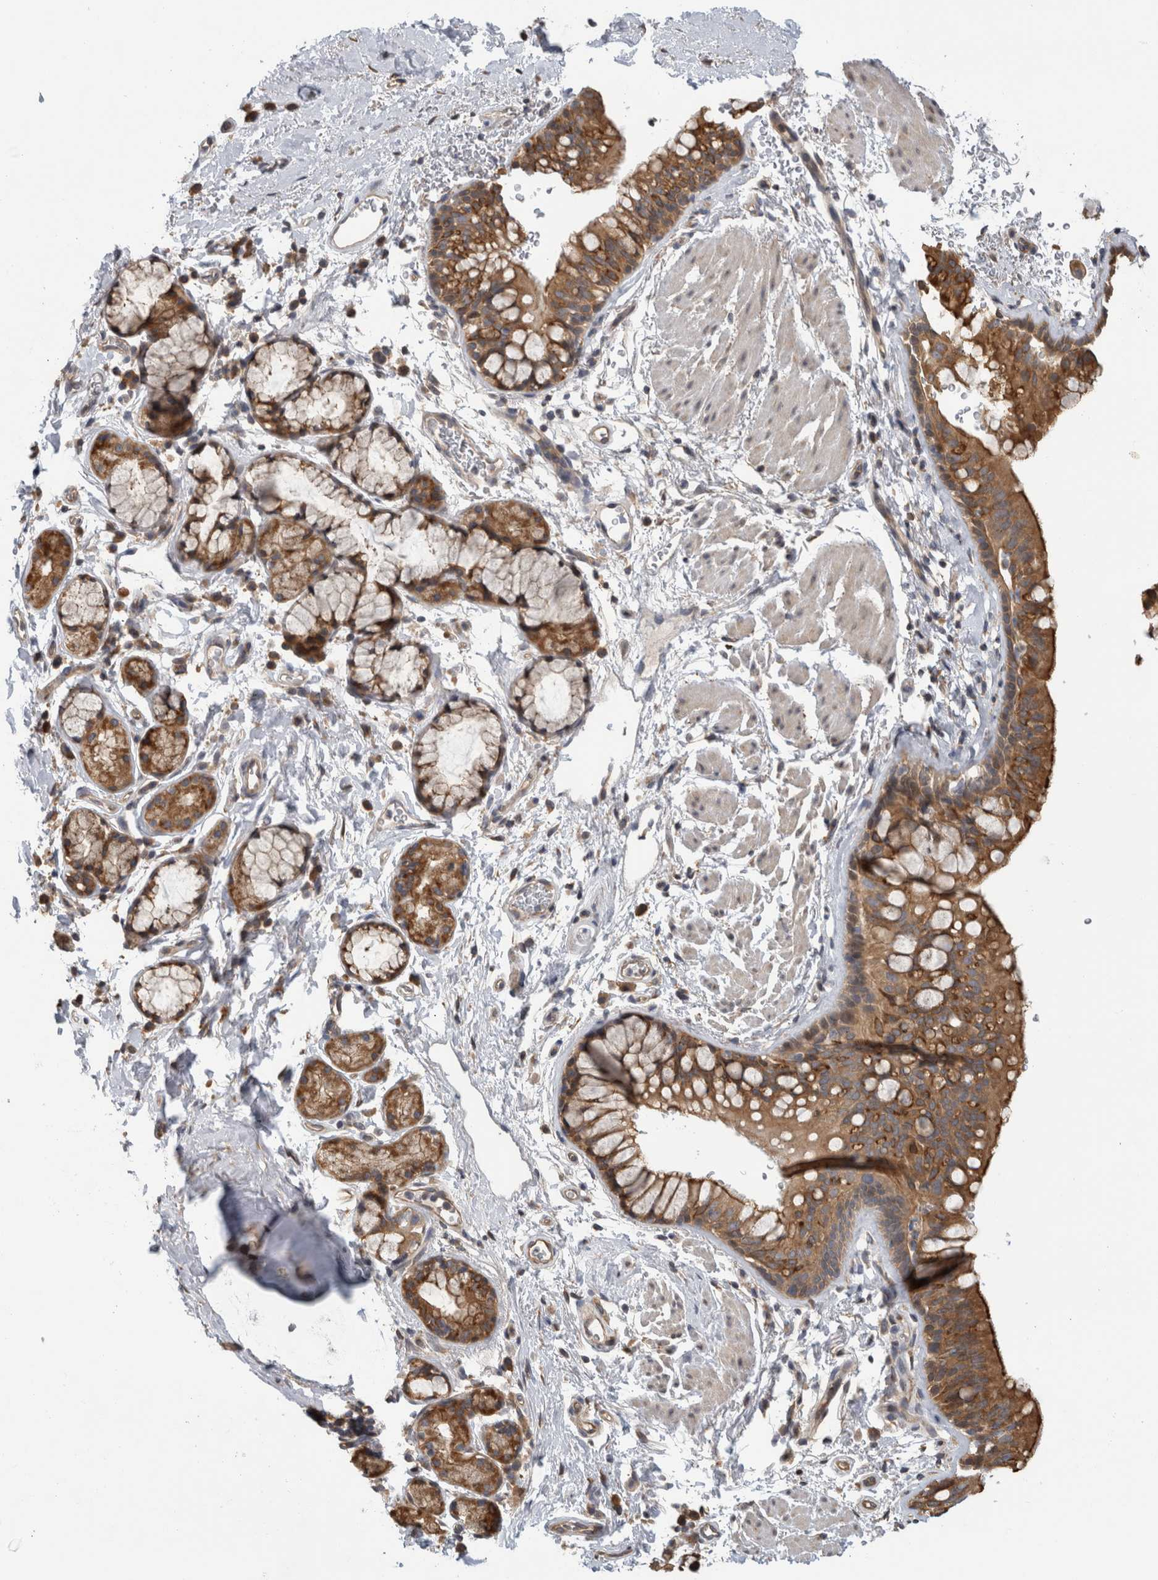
{"staining": {"intensity": "moderate", "quantity": ">75%", "location": "cytoplasmic/membranous"}, "tissue": "bronchus", "cell_type": "Respiratory epithelial cells", "image_type": "normal", "snomed": [{"axis": "morphology", "description": "Normal tissue, NOS"}, {"axis": "topography", "description": "Cartilage tissue"}, {"axis": "topography", "description": "Bronchus"}], "caption": "Human bronchus stained with a protein marker reveals moderate staining in respiratory epithelial cells.", "gene": "PARP6", "patient": {"sex": "female", "age": 53}}